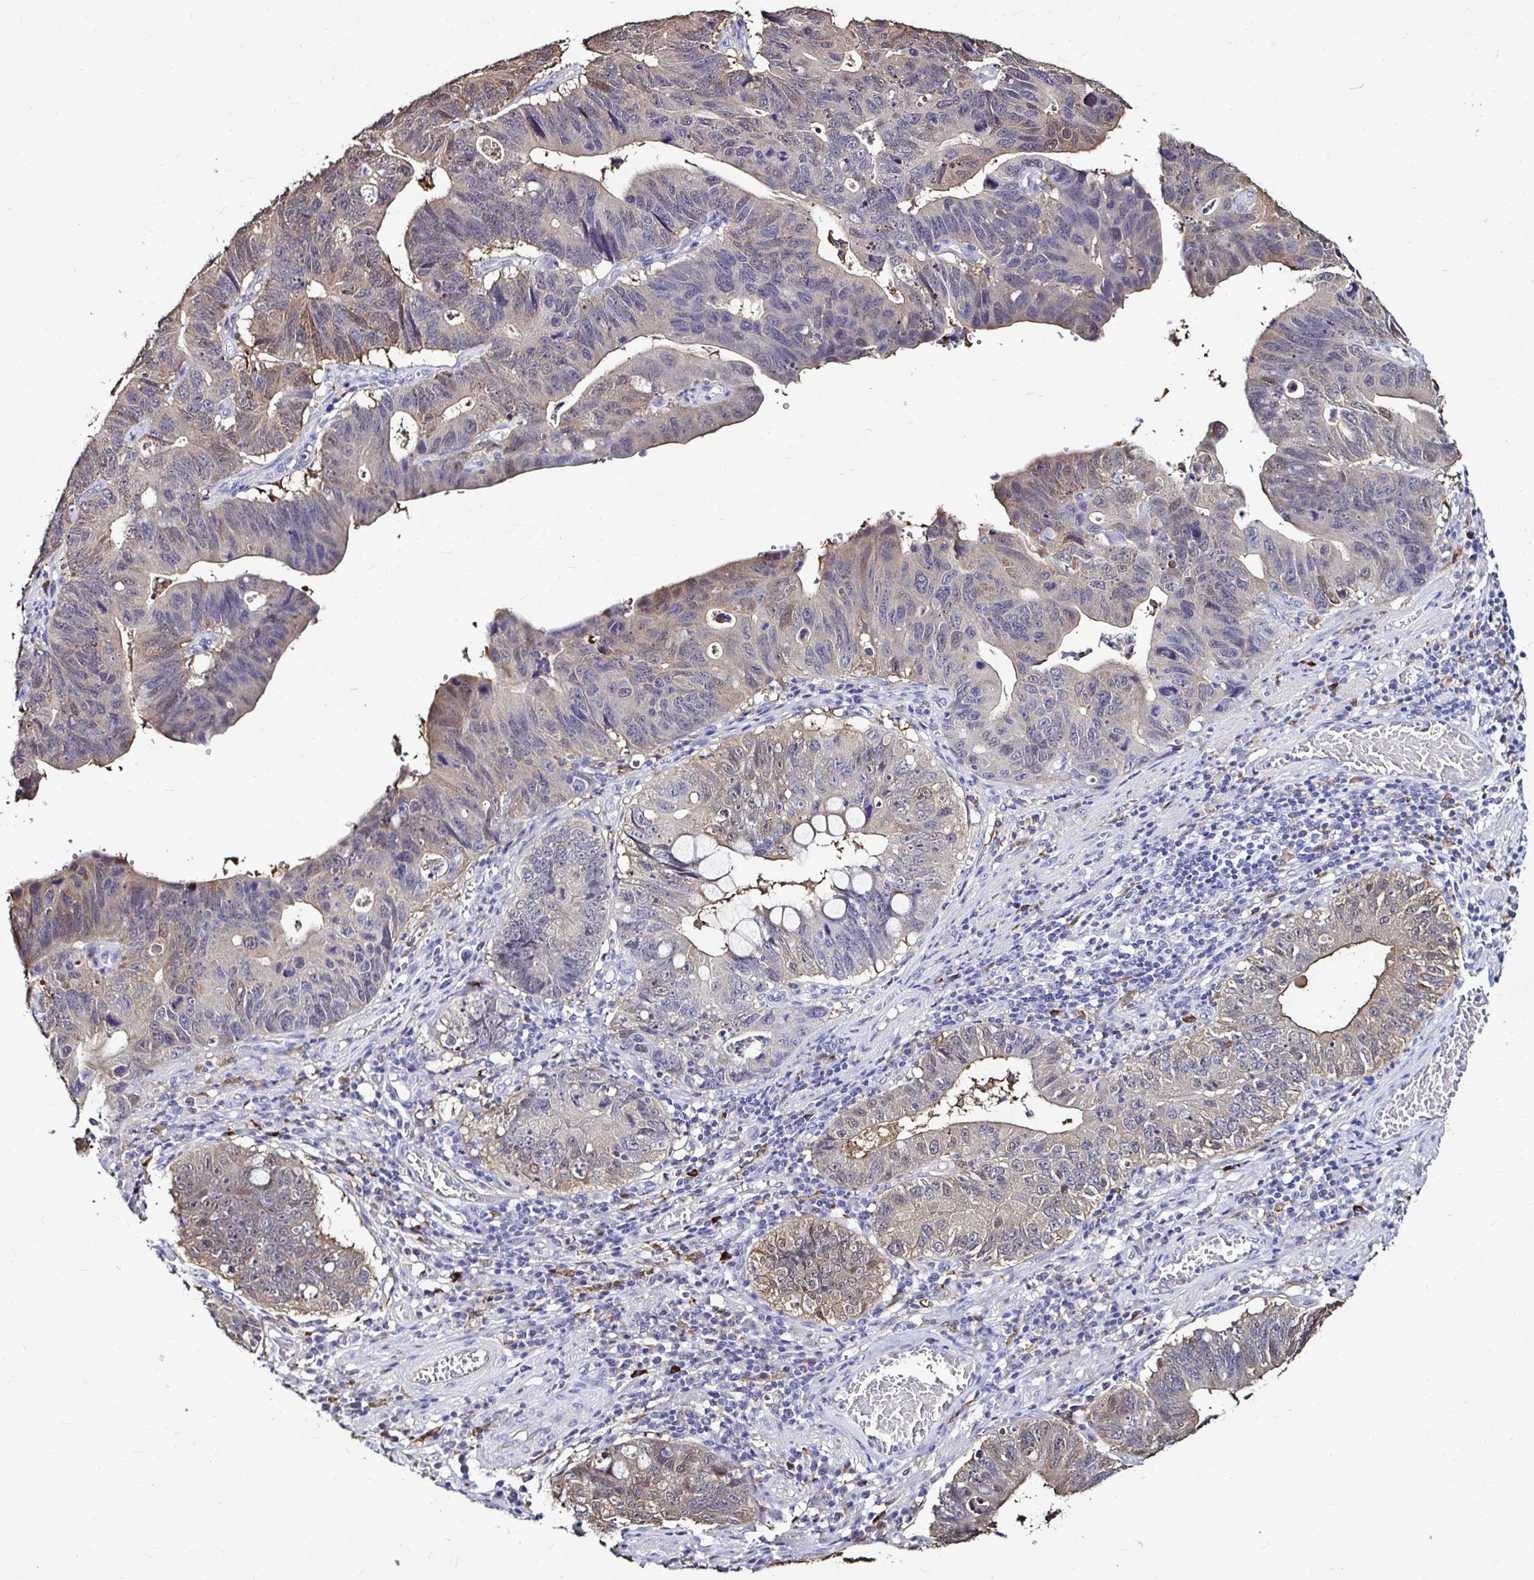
{"staining": {"intensity": "negative", "quantity": "none", "location": "none"}, "tissue": "stomach cancer", "cell_type": "Tumor cells", "image_type": "cancer", "snomed": [{"axis": "morphology", "description": "Adenocarcinoma, NOS"}, {"axis": "topography", "description": "Stomach"}], "caption": "Human stomach cancer stained for a protein using IHC demonstrates no positivity in tumor cells.", "gene": "IDH1", "patient": {"sex": "male", "age": 59}}